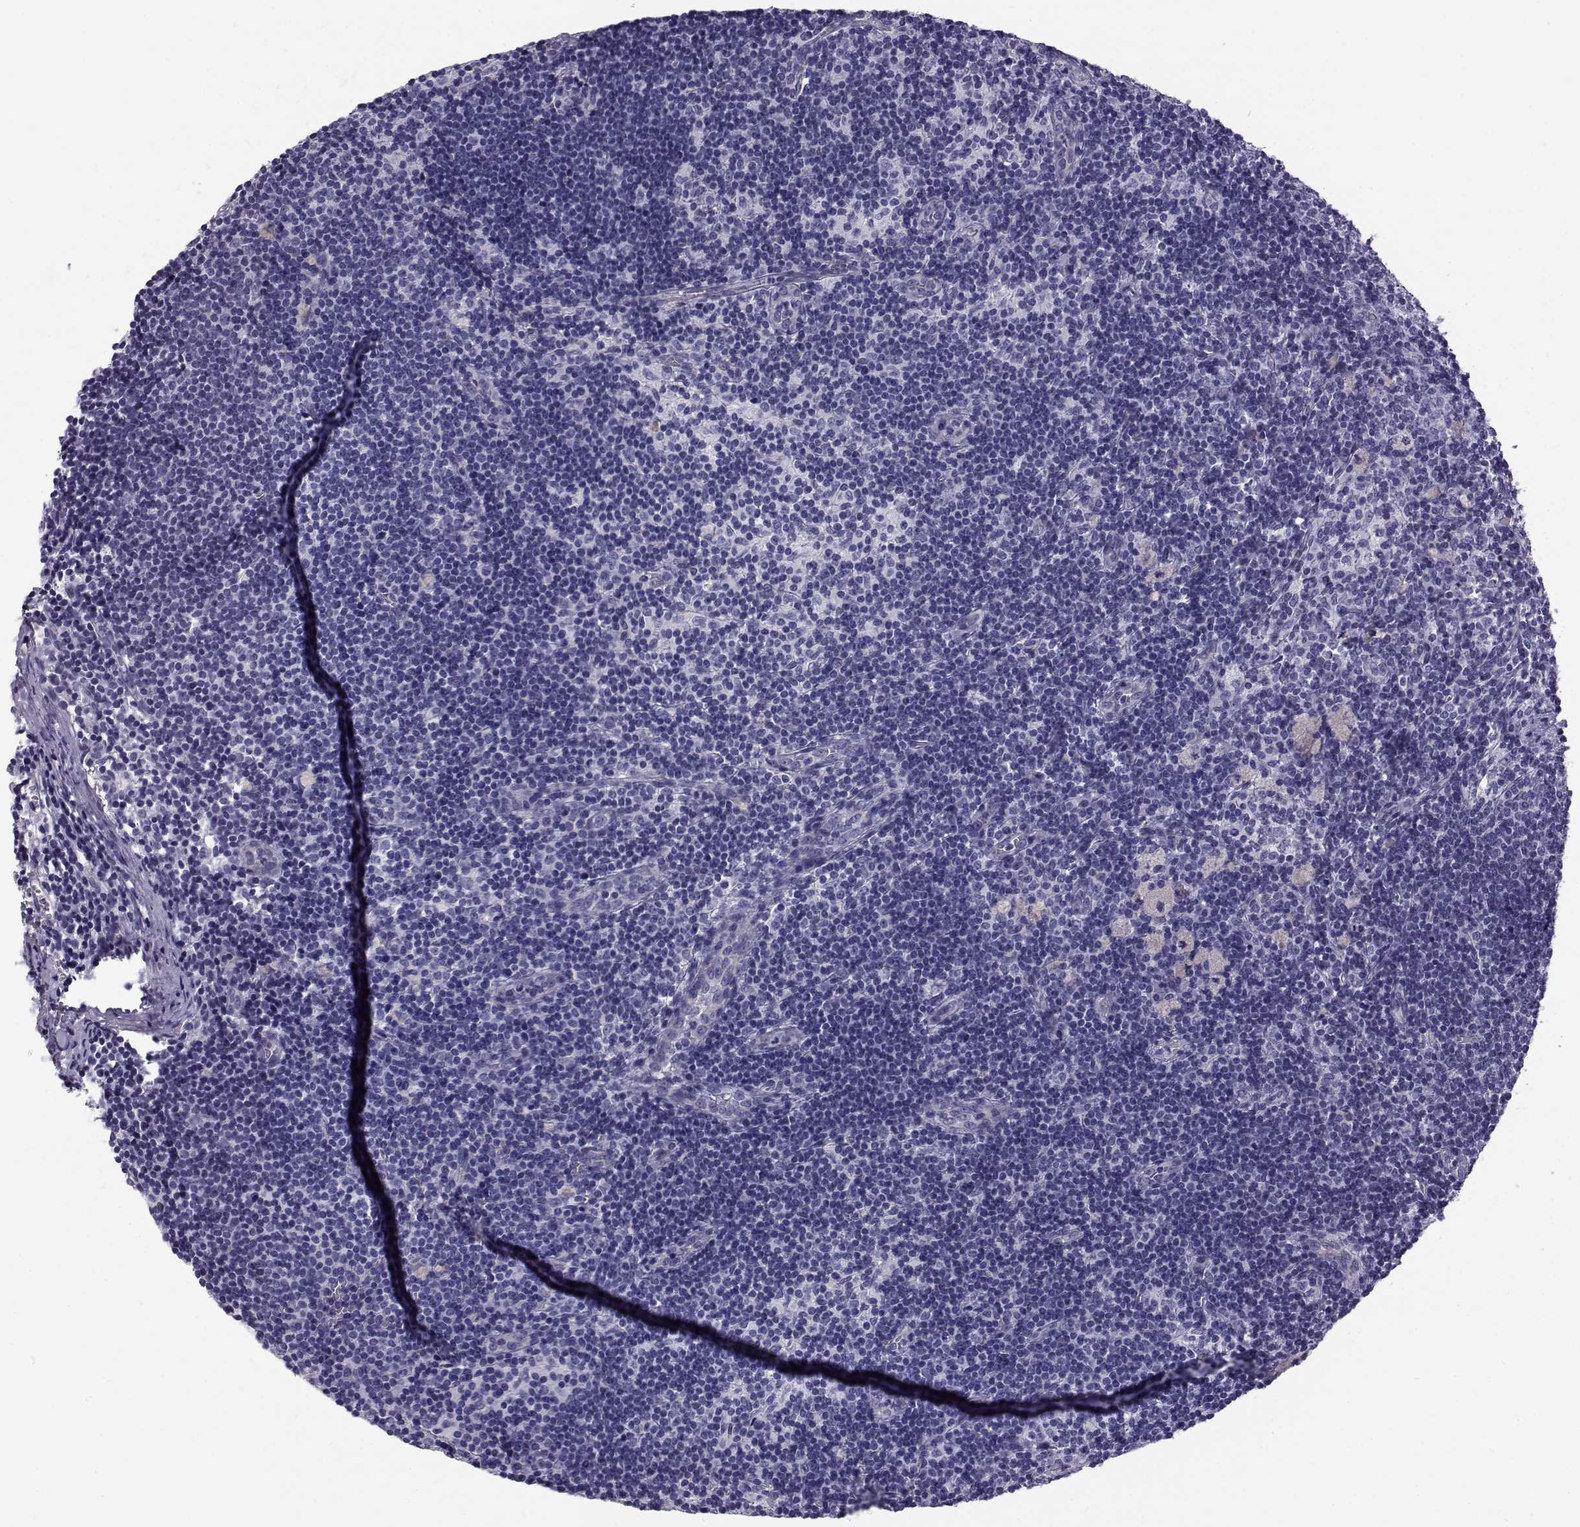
{"staining": {"intensity": "negative", "quantity": "none", "location": "none"}, "tissue": "lymph node", "cell_type": "Germinal center cells", "image_type": "normal", "snomed": [{"axis": "morphology", "description": "Normal tissue, NOS"}, {"axis": "topography", "description": "Lymph node"}], "caption": "Image shows no protein staining in germinal center cells of normal lymph node. (Immunohistochemistry (ihc), brightfield microscopy, high magnification).", "gene": "RNASE12", "patient": {"sex": "female", "age": 52}}